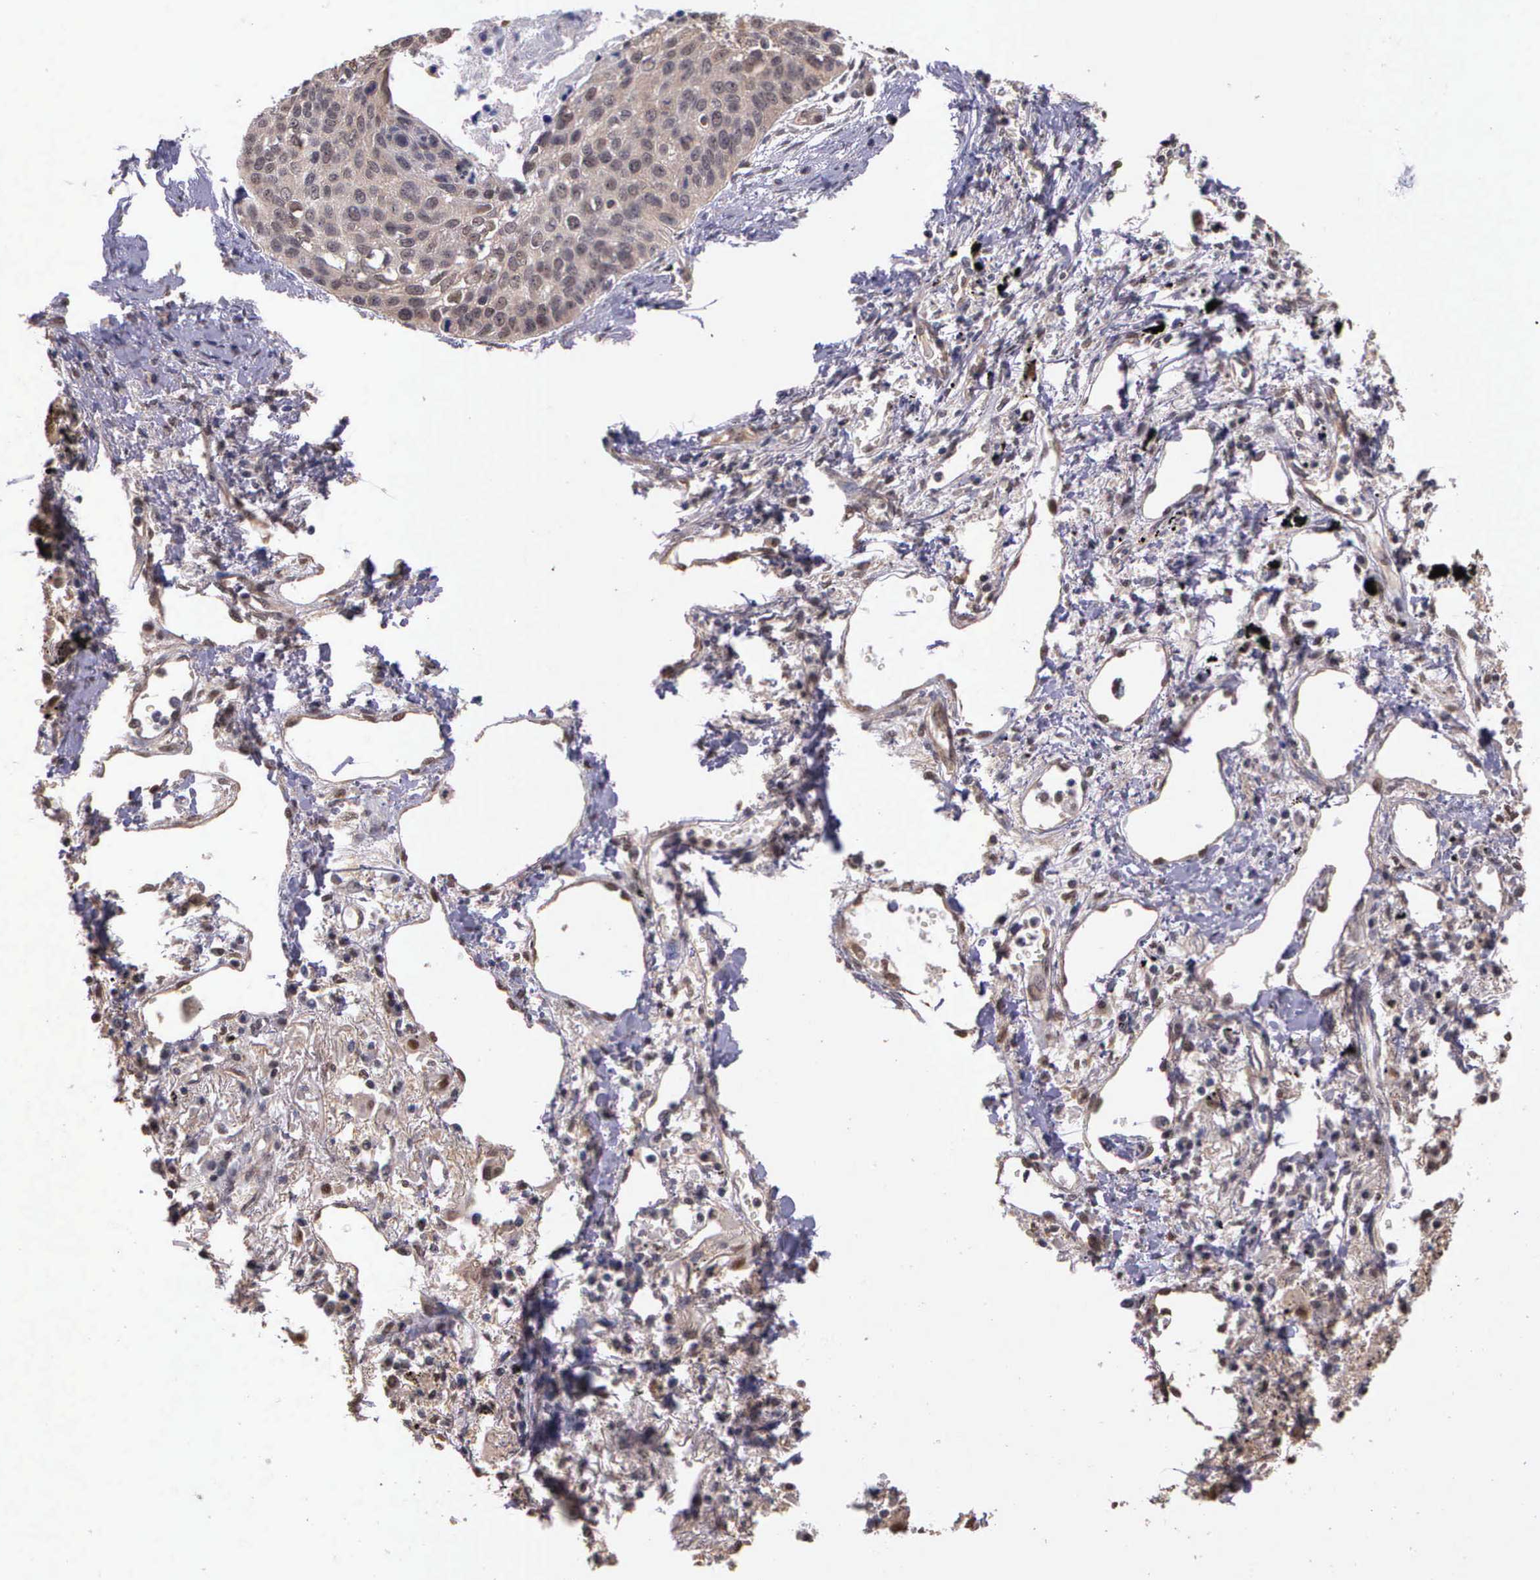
{"staining": {"intensity": "weak", "quantity": ">75%", "location": "cytoplasmic/membranous"}, "tissue": "lung cancer", "cell_type": "Tumor cells", "image_type": "cancer", "snomed": [{"axis": "morphology", "description": "Squamous cell carcinoma, NOS"}, {"axis": "topography", "description": "Lung"}], "caption": "Immunohistochemical staining of squamous cell carcinoma (lung) shows weak cytoplasmic/membranous protein positivity in approximately >75% of tumor cells.", "gene": "PSMC1", "patient": {"sex": "male", "age": 71}}